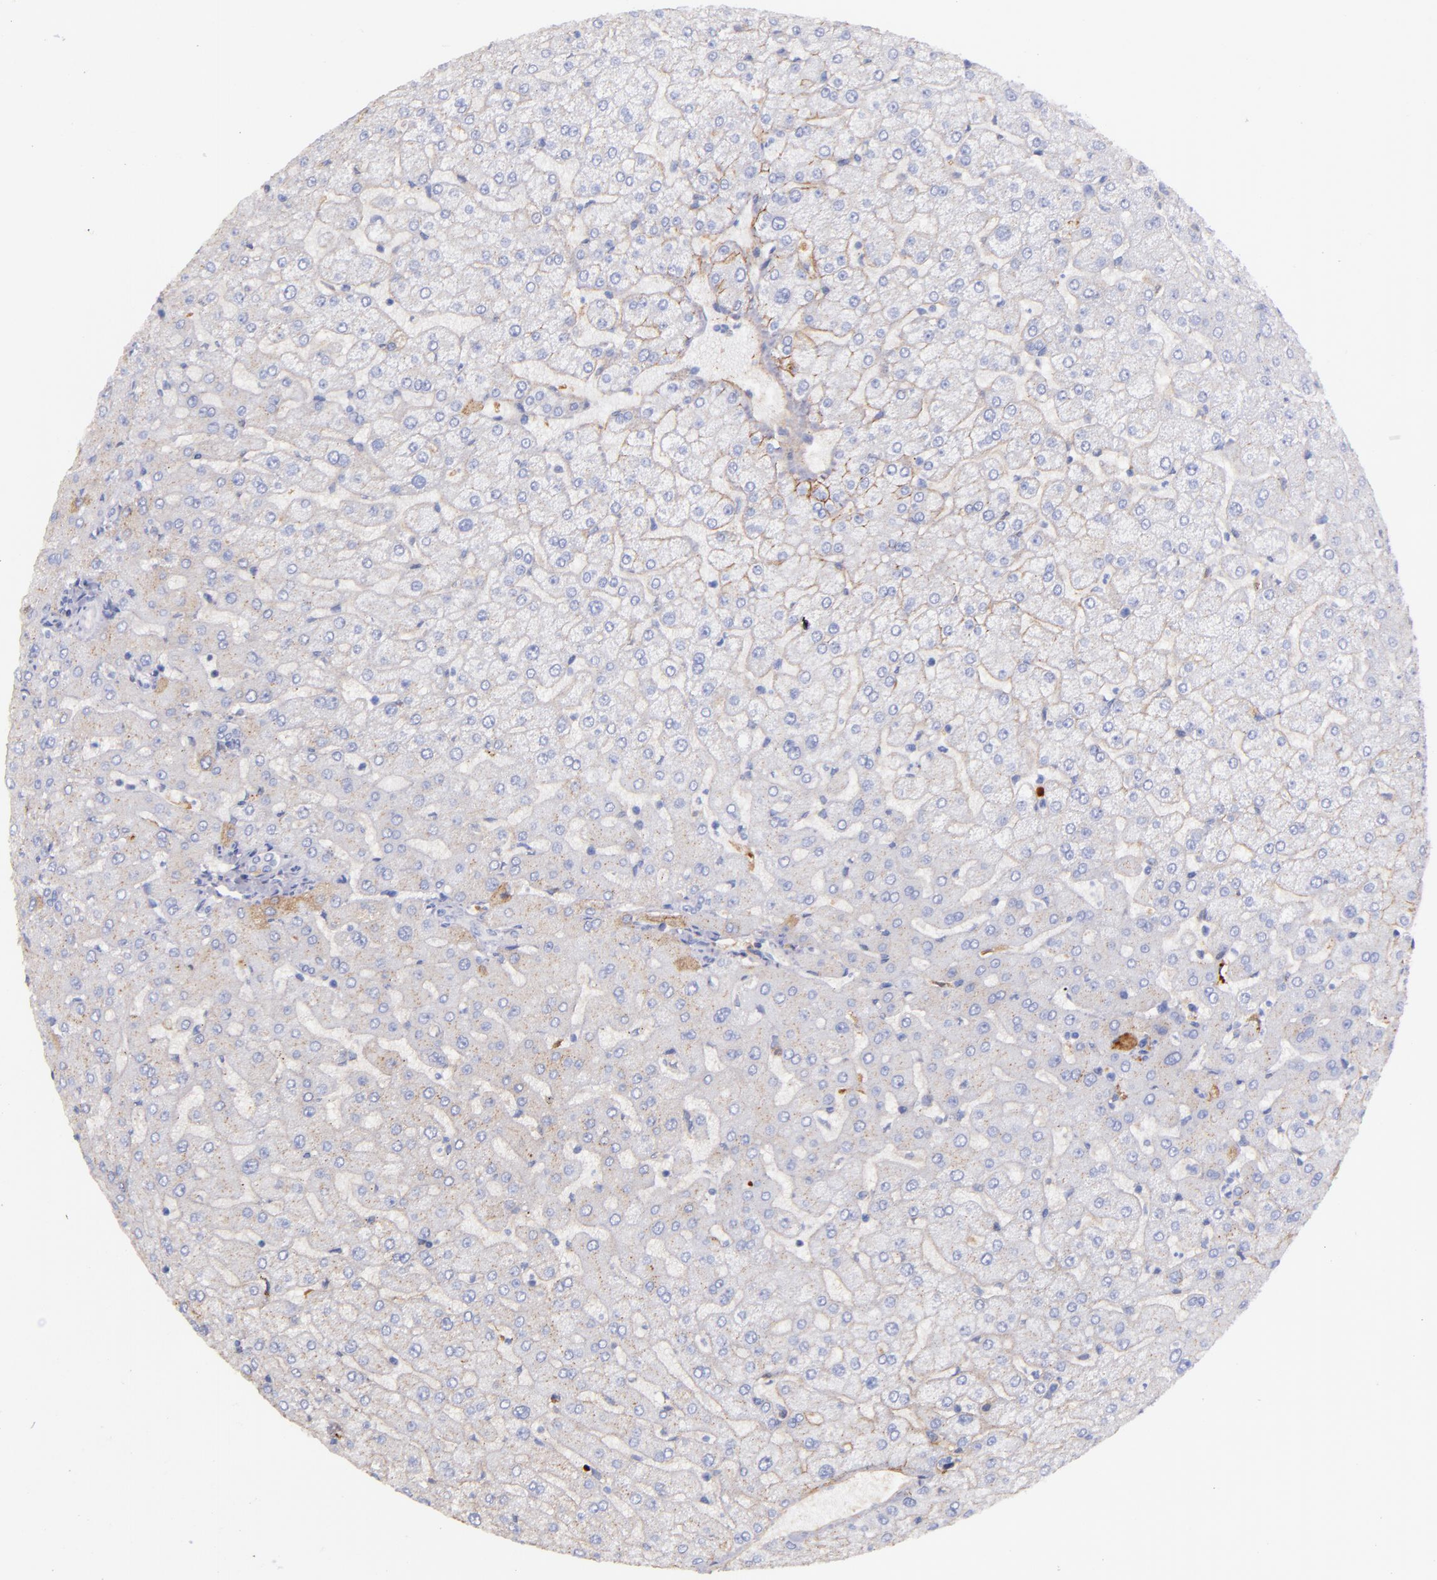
{"staining": {"intensity": "negative", "quantity": "none", "location": "none"}, "tissue": "liver", "cell_type": "Cholangiocytes", "image_type": "normal", "snomed": [{"axis": "morphology", "description": "Normal tissue, NOS"}, {"axis": "morphology", "description": "Fibrosis, NOS"}, {"axis": "topography", "description": "Liver"}], "caption": "Immunohistochemistry (IHC) image of benign liver: human liver stained with DAB reveals no significant protein positivity in cholangiocytes. (DAB immunohistochemistry (IHC), high magnification).", "gene": "KNG1", "patient": {"sex": "female", "age": 29}}